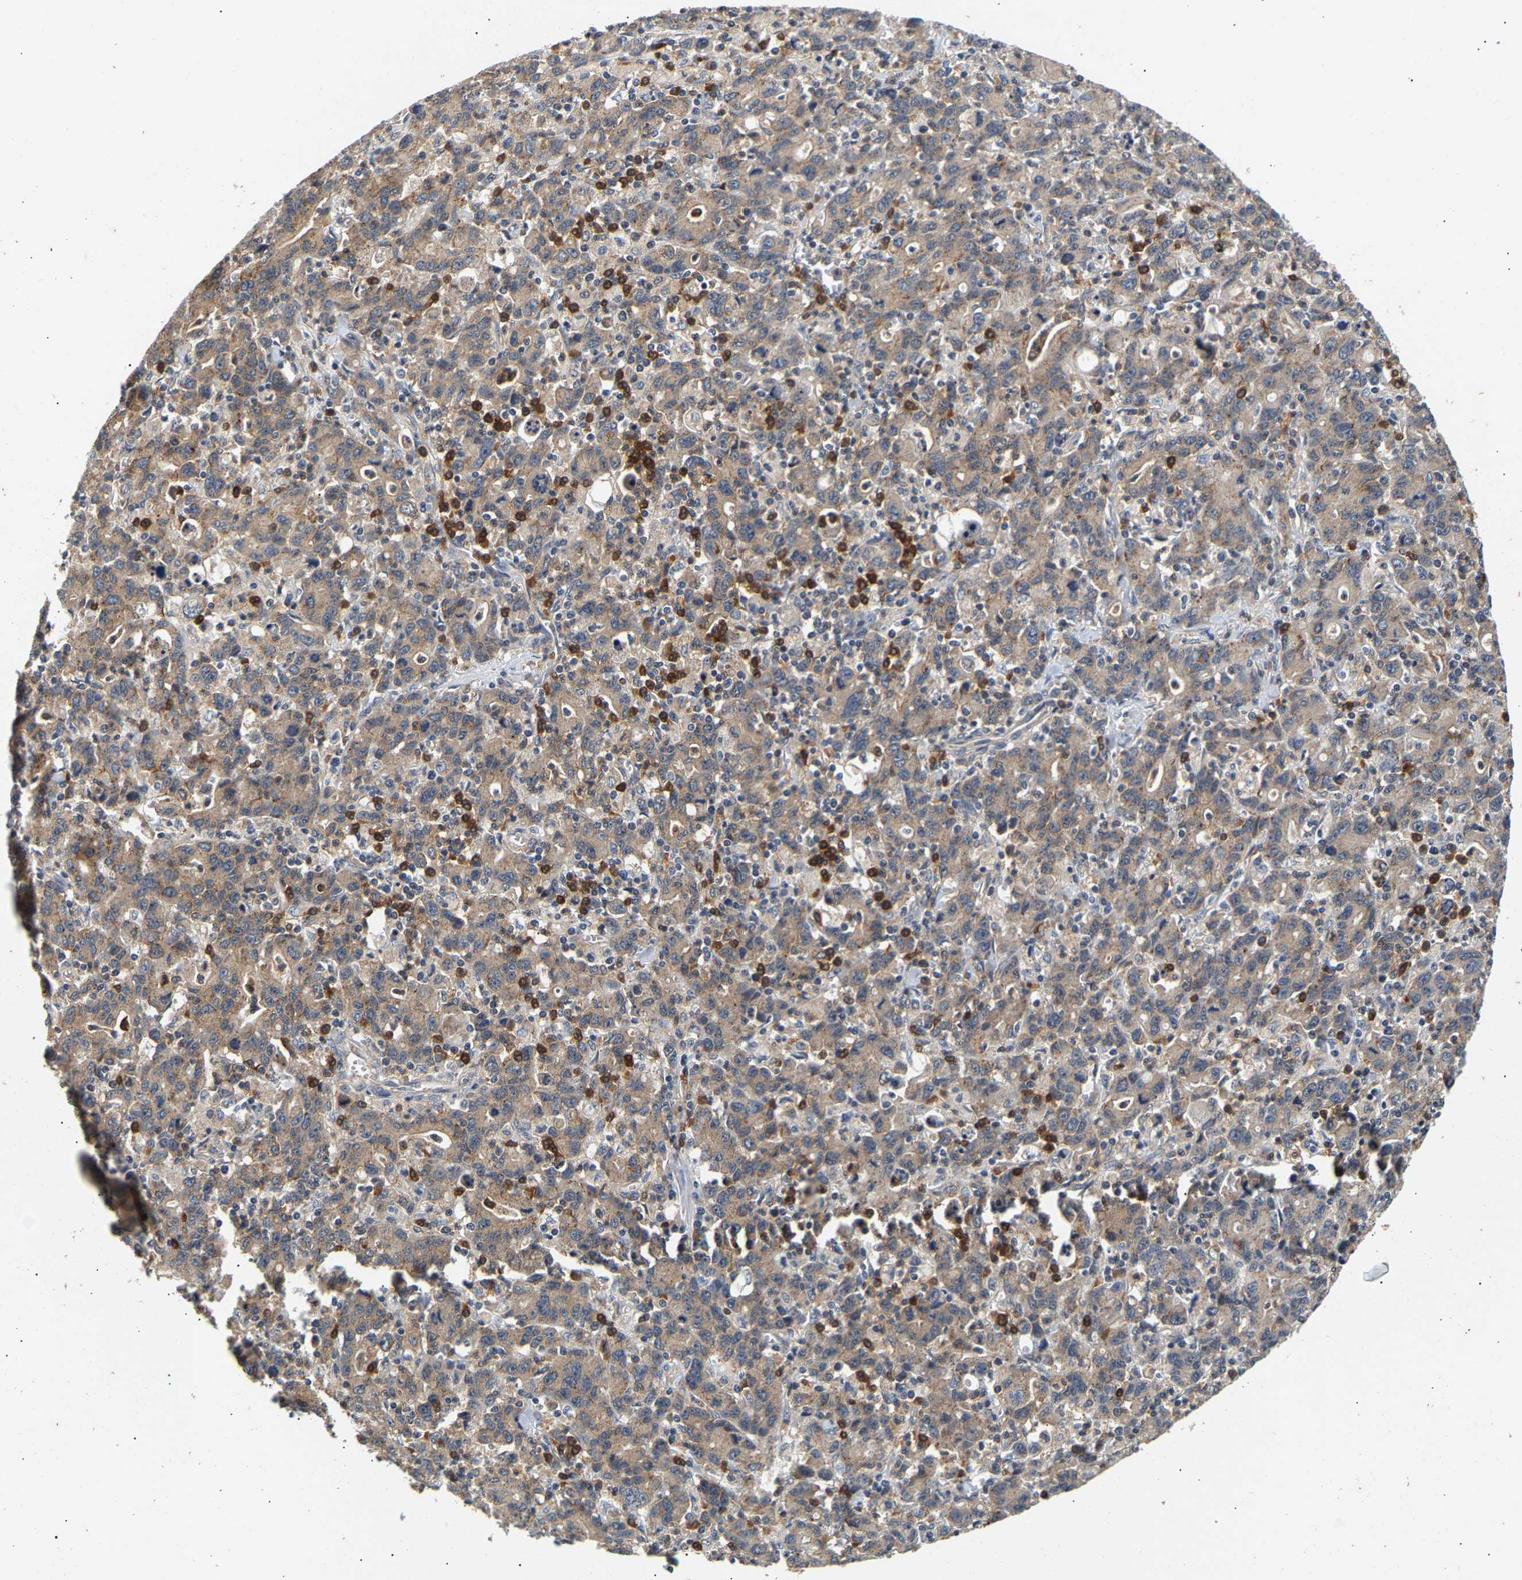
{"staining": {"intensity": "weak", "quantity": ">75%", "location": "cytoplasmic/membranous"}, "tissue": "stomach cancer", "cell_type": "Tumor cells", "image_type": "cancer", "snomed": [{"axis": "morphology", "description": "Adenocarcinoma, NOS"}, {"axis": "topography", "description": "Stomach, upper"}], "caption": "A histopathology image of human stomach cancer (adenocarcinoma) stained for a protein shows weak cytoplasmic/membranous brown staining in tumor cells. The protein of interest is shown in brown color, while the nuclei are stained blue.", "gene": "PPID", "patient": {"sex": "male", "age": 69}}